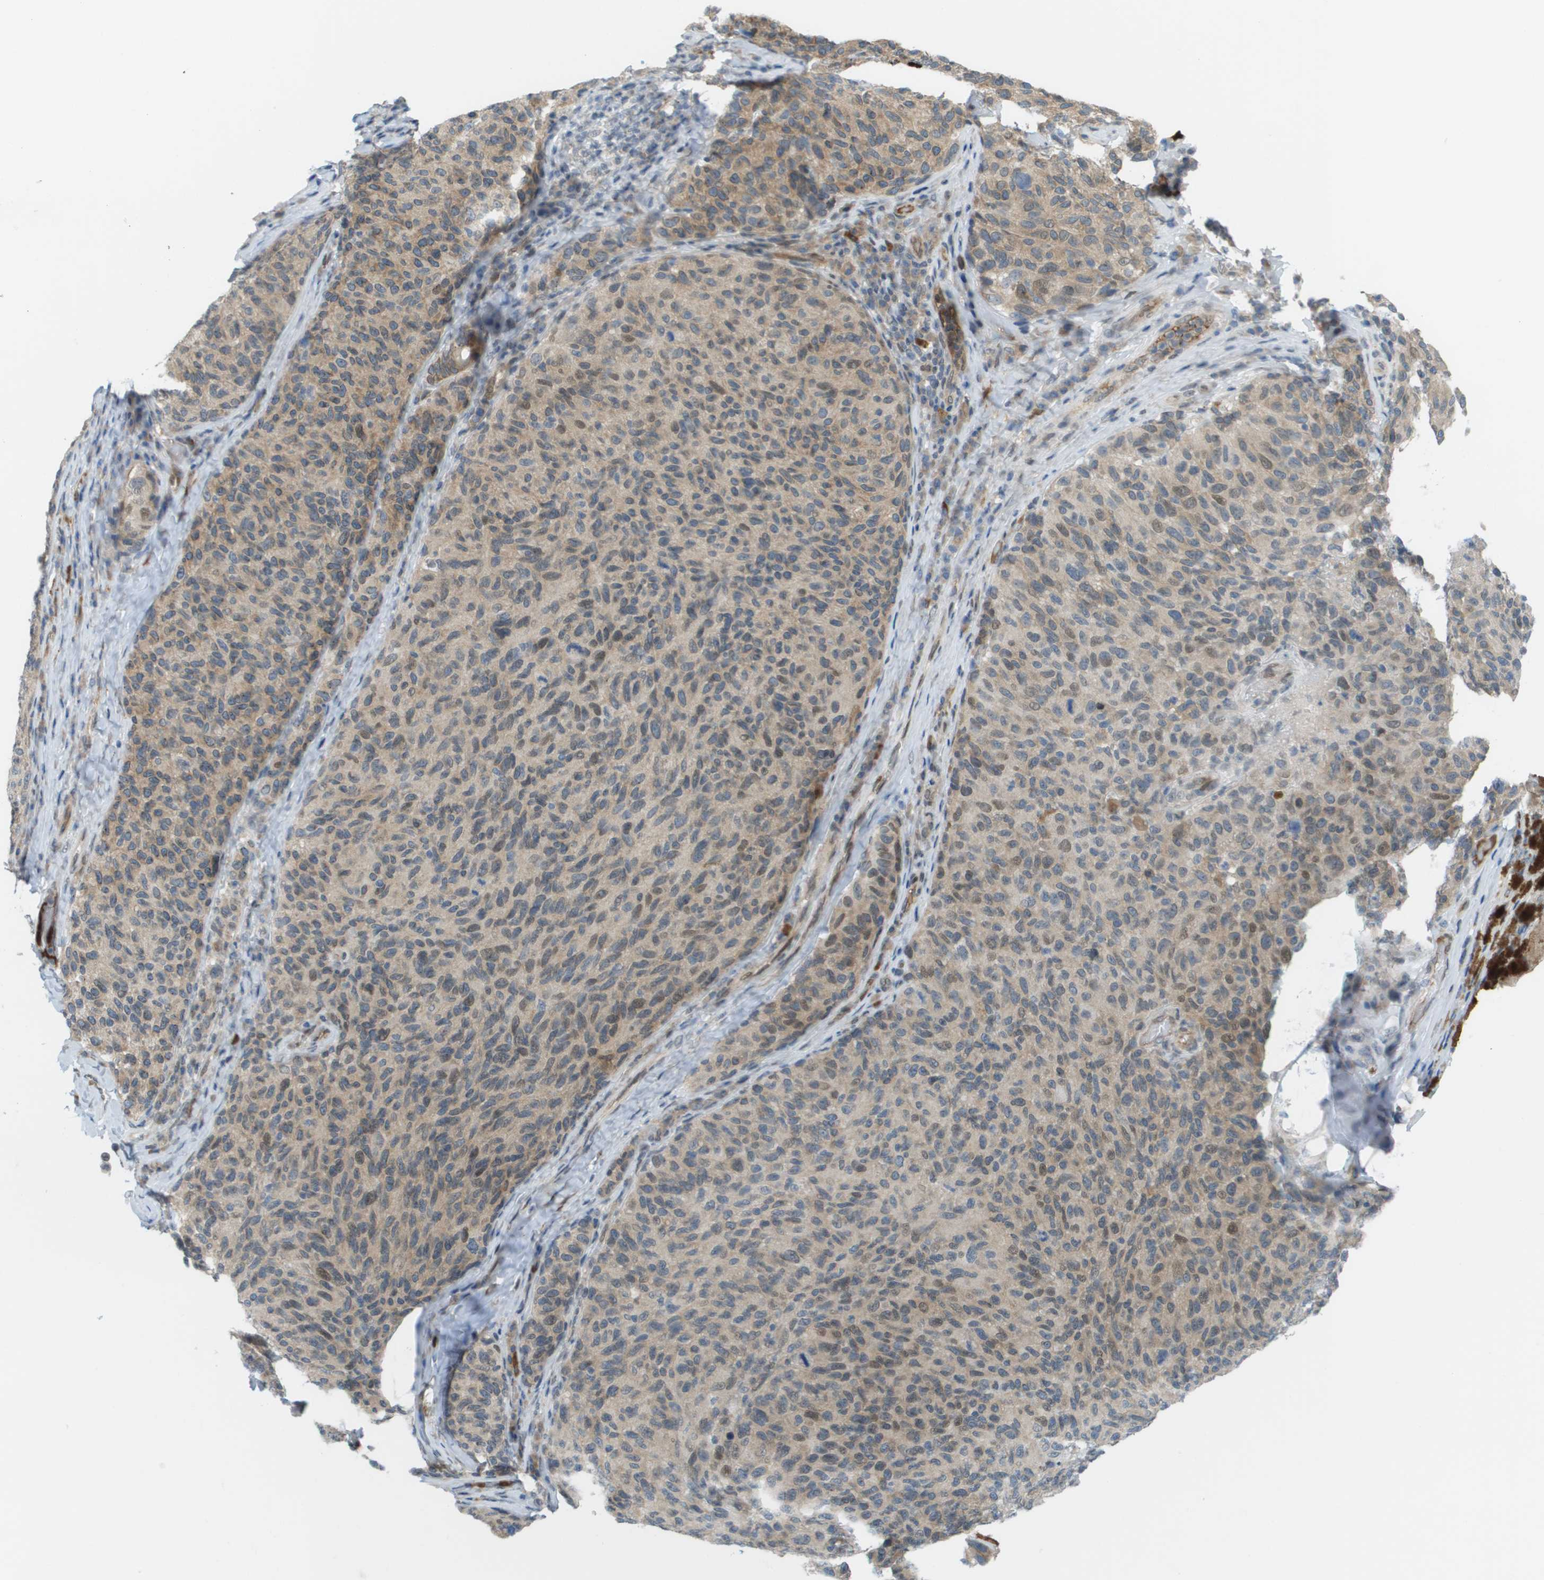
{"staining": {"intensity": "weak", "quantity": ">75%", "location": "cytoplasmic/membranous,nuclear"}, "tissue": "melanoma", "cell_type": "Tumor cells", "image_type": "cancer", "snomed": [{"axis": "morphology", "description": "Malignant melanoma, NOS"}, {"axis": "topography", "description": "Skin"}], "caption": "Malignant melanoma stained with DAB immunohistochemistry reveals low levels of weak cytoplasmic/membranous and nuclear staining in approximately >75% of tumor cells. (Stains: DAB (3,3'-diaminobenzidine) in brown, nuclei in blue, Microscopy: brightfield microscopy at high magnification).", "gene": "CACNB4", "patient": {"sex": "female", "age": 73}}